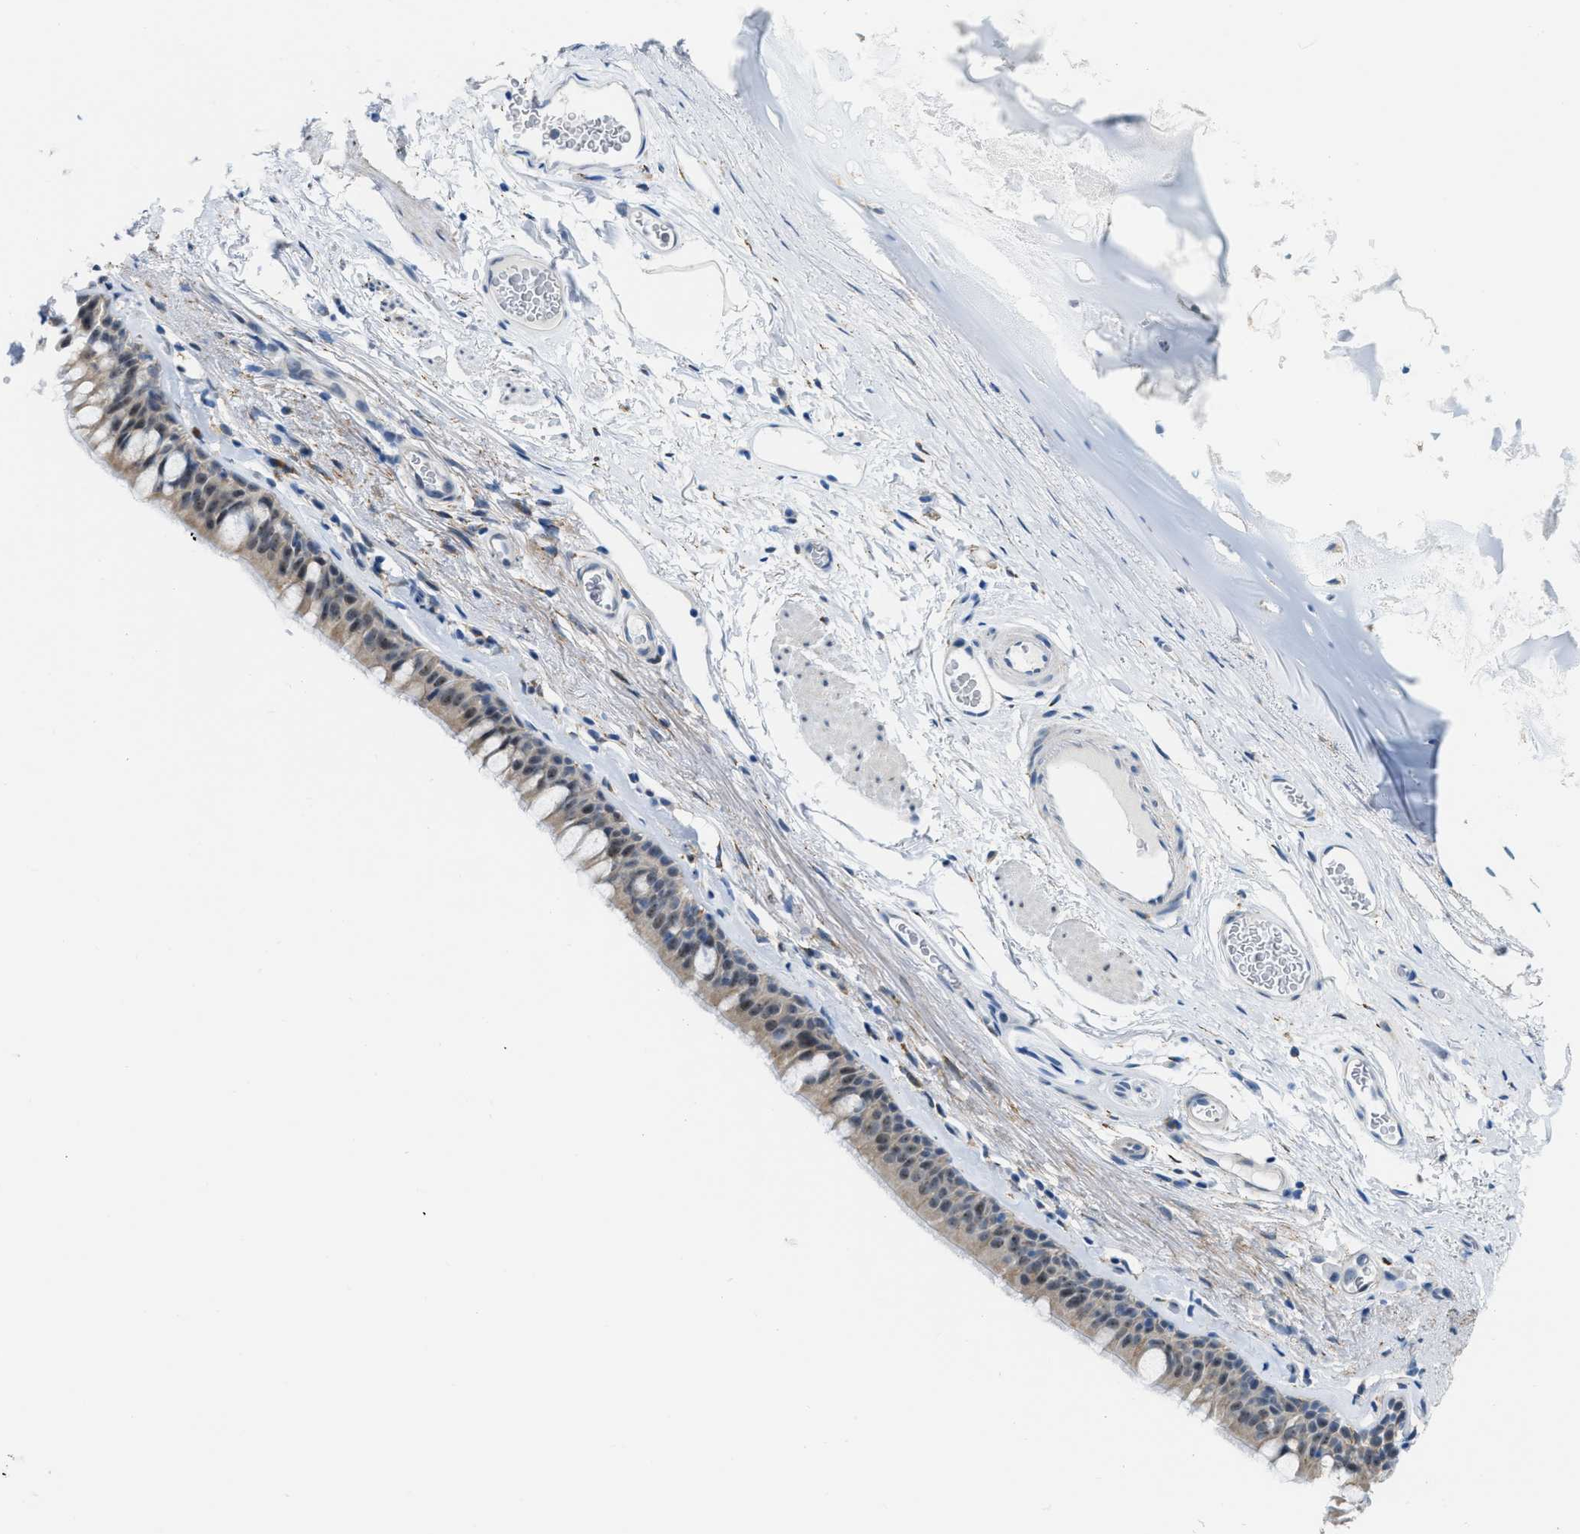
{"staining": {"intensity": "moderate", "quantity": ">75%", "location": "cytoplasmic/membranous"}, "tissue": "bronchus", "cell_type": "Respiratory epithelial cells", "image_type": "normal", "snomed": [{"axis": "morphology", "description": "Normal tissue, NOS"}, {"axis": "topography", "description": "Cartilage tissue"}, {"axis": "topography", "description": "Bronchus"}], "caption": "Moderate cytoplasmic/membranous staining is identified in about >75% of respiratory epithelial cells in benign bronchus.", "gene": "PHRF1", "patient": {"sex": "female", "age": 53}}